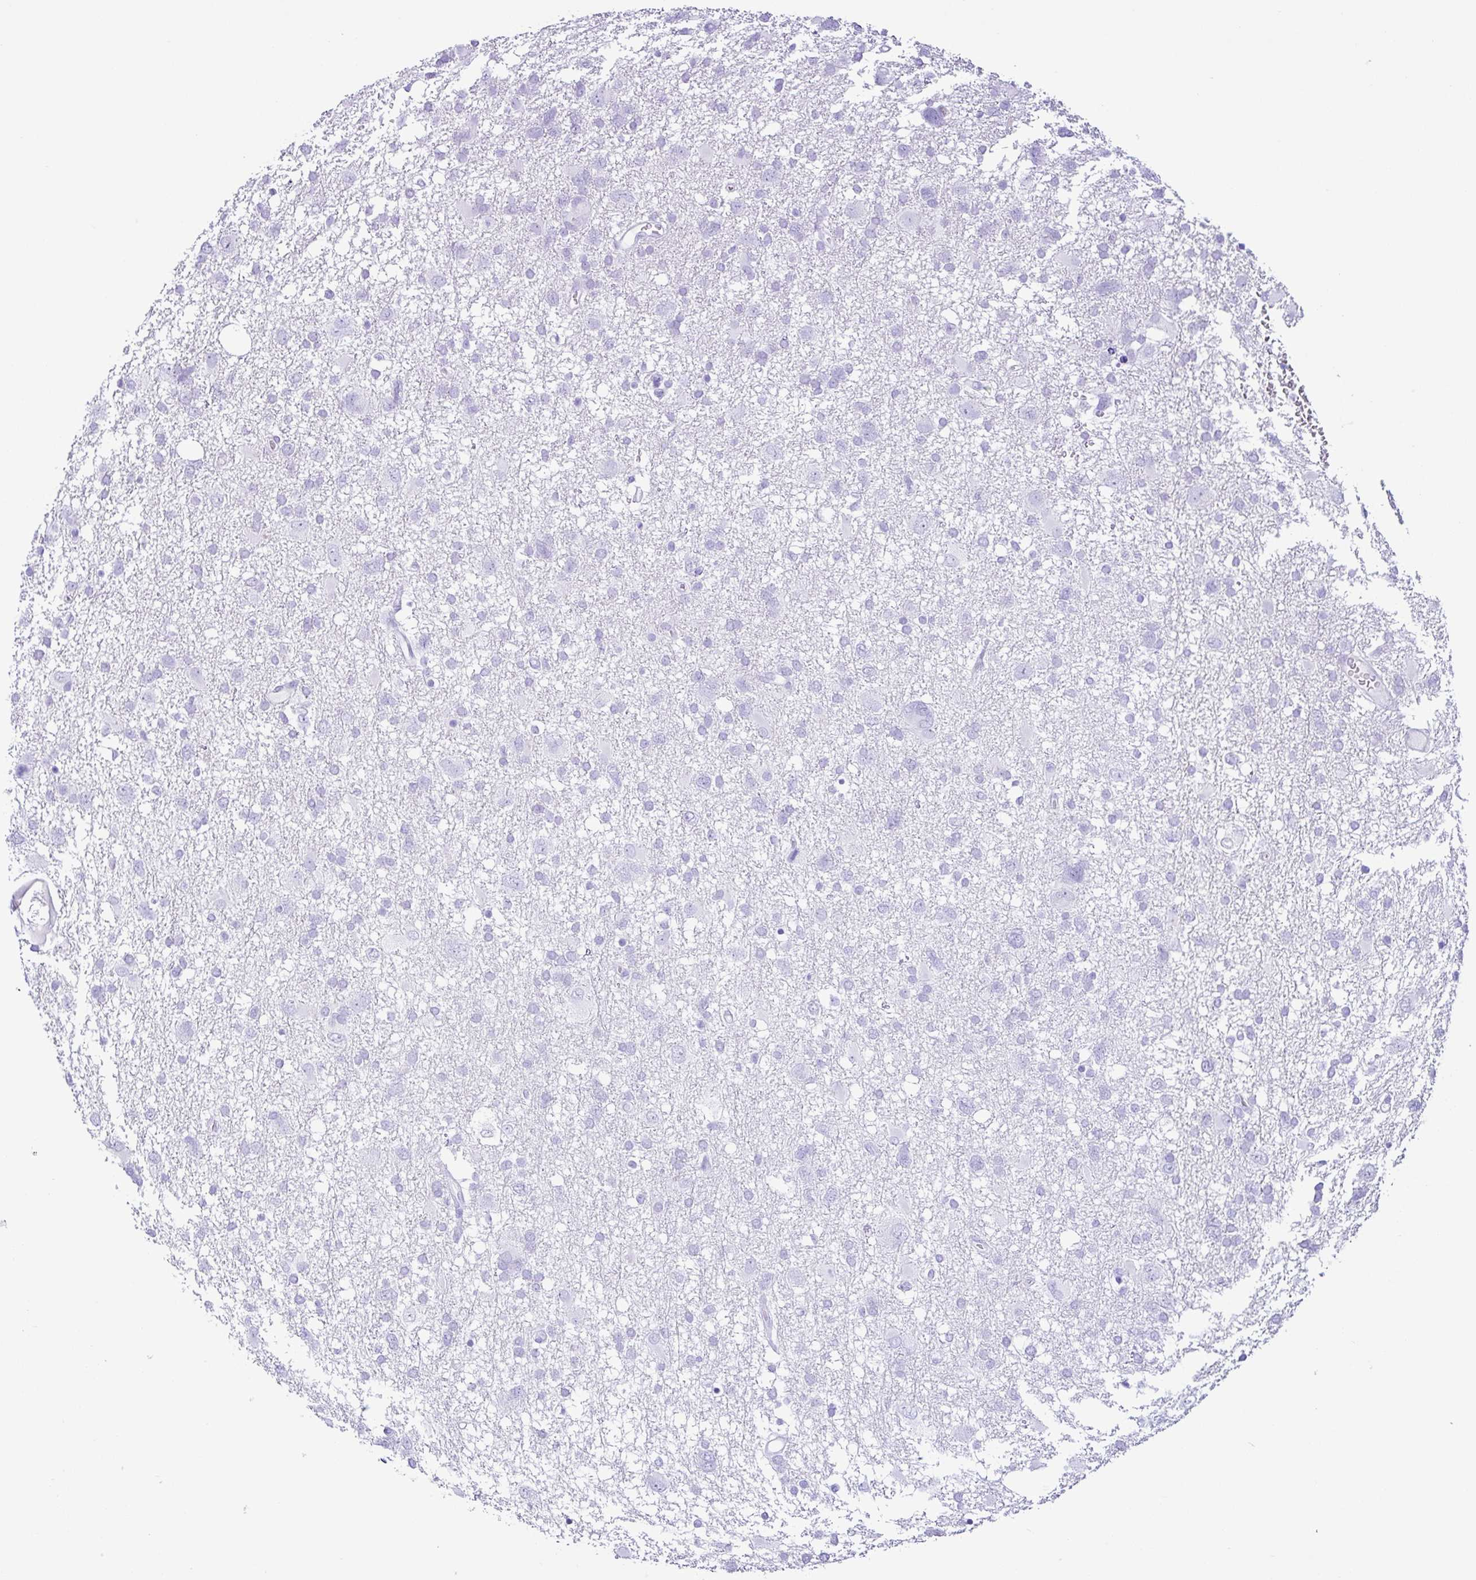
{"staining": {"intensity": "negative", "quantity": "none", "location": "none"}, "tissue": "glioma", "cell_type": "Tumor cells", "image_type": "cancer", "snomed": [{"axis": "morphology", "description": "Glioma, malignant, High grade"}, {"axis": "topography", "description": "Brain"}], "caption": "Immunohistochemical staining of human malignant glioma (high-grade) shows no significant expression in tumor cells.", "gene": "PIGF", "patient": {"sex": "male", "age": 61}}